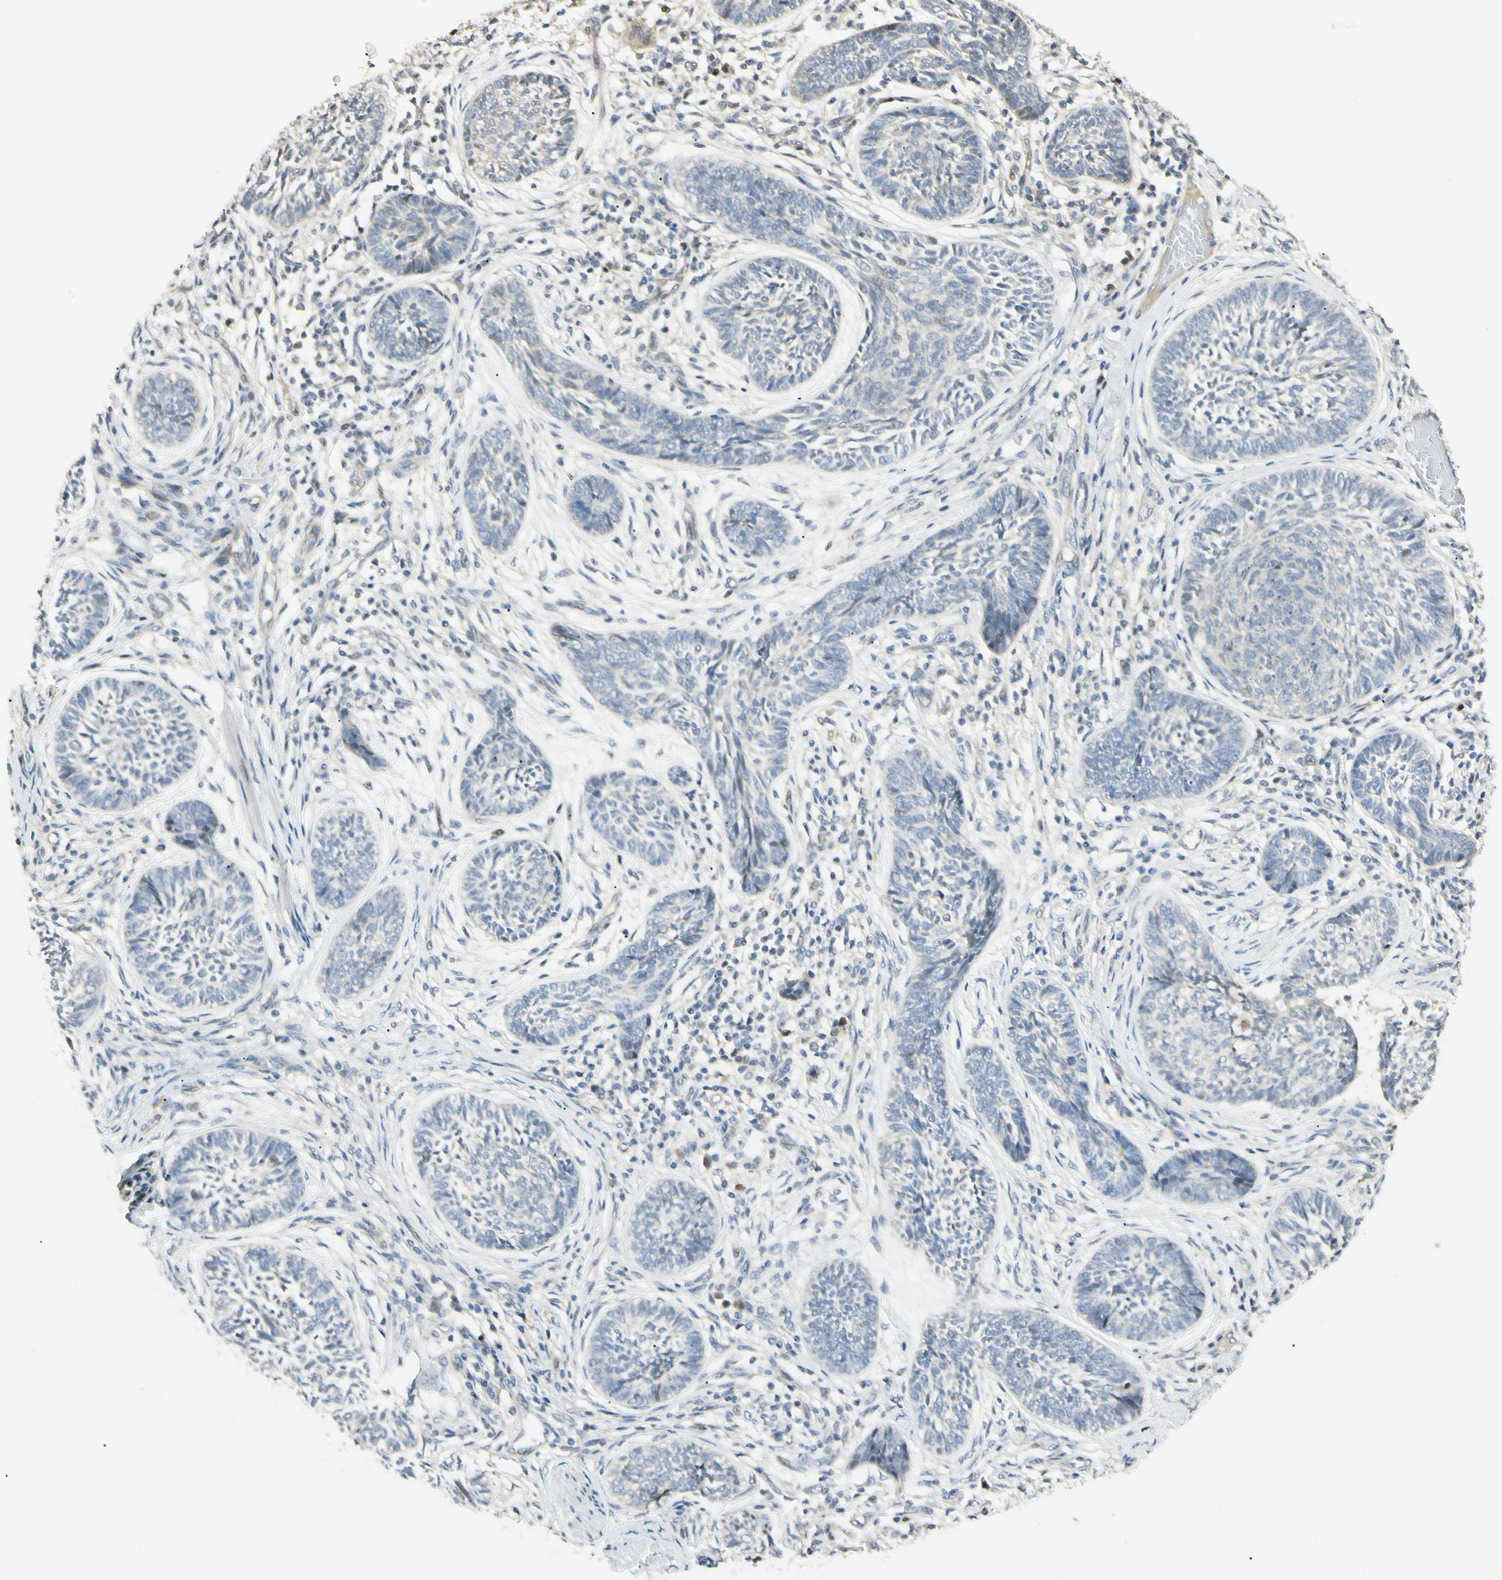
{"staining": {"intensity": "weak", "quantity": "<25%", "location": "cytoplasmic/membranous"}, "tissue": "skin cancer", "cell_type": "Tumor cells", "image_type": "cancer", "snomed": [{"axis": "morphology", "description": "Papilloma, NOS"}, {"axis": "morphology", "description": "Basal cell carcinoma"}, {"axis": "topography", "description": "Skin"}], "caption": "A high-resolution histopathology image shows immunohistochemistry (IHC) staining of skin papilloma, which exhibits no significant expression in tumor cells.", "gene": "P3H2", "patient": {"sex": "male", "age": 87}}